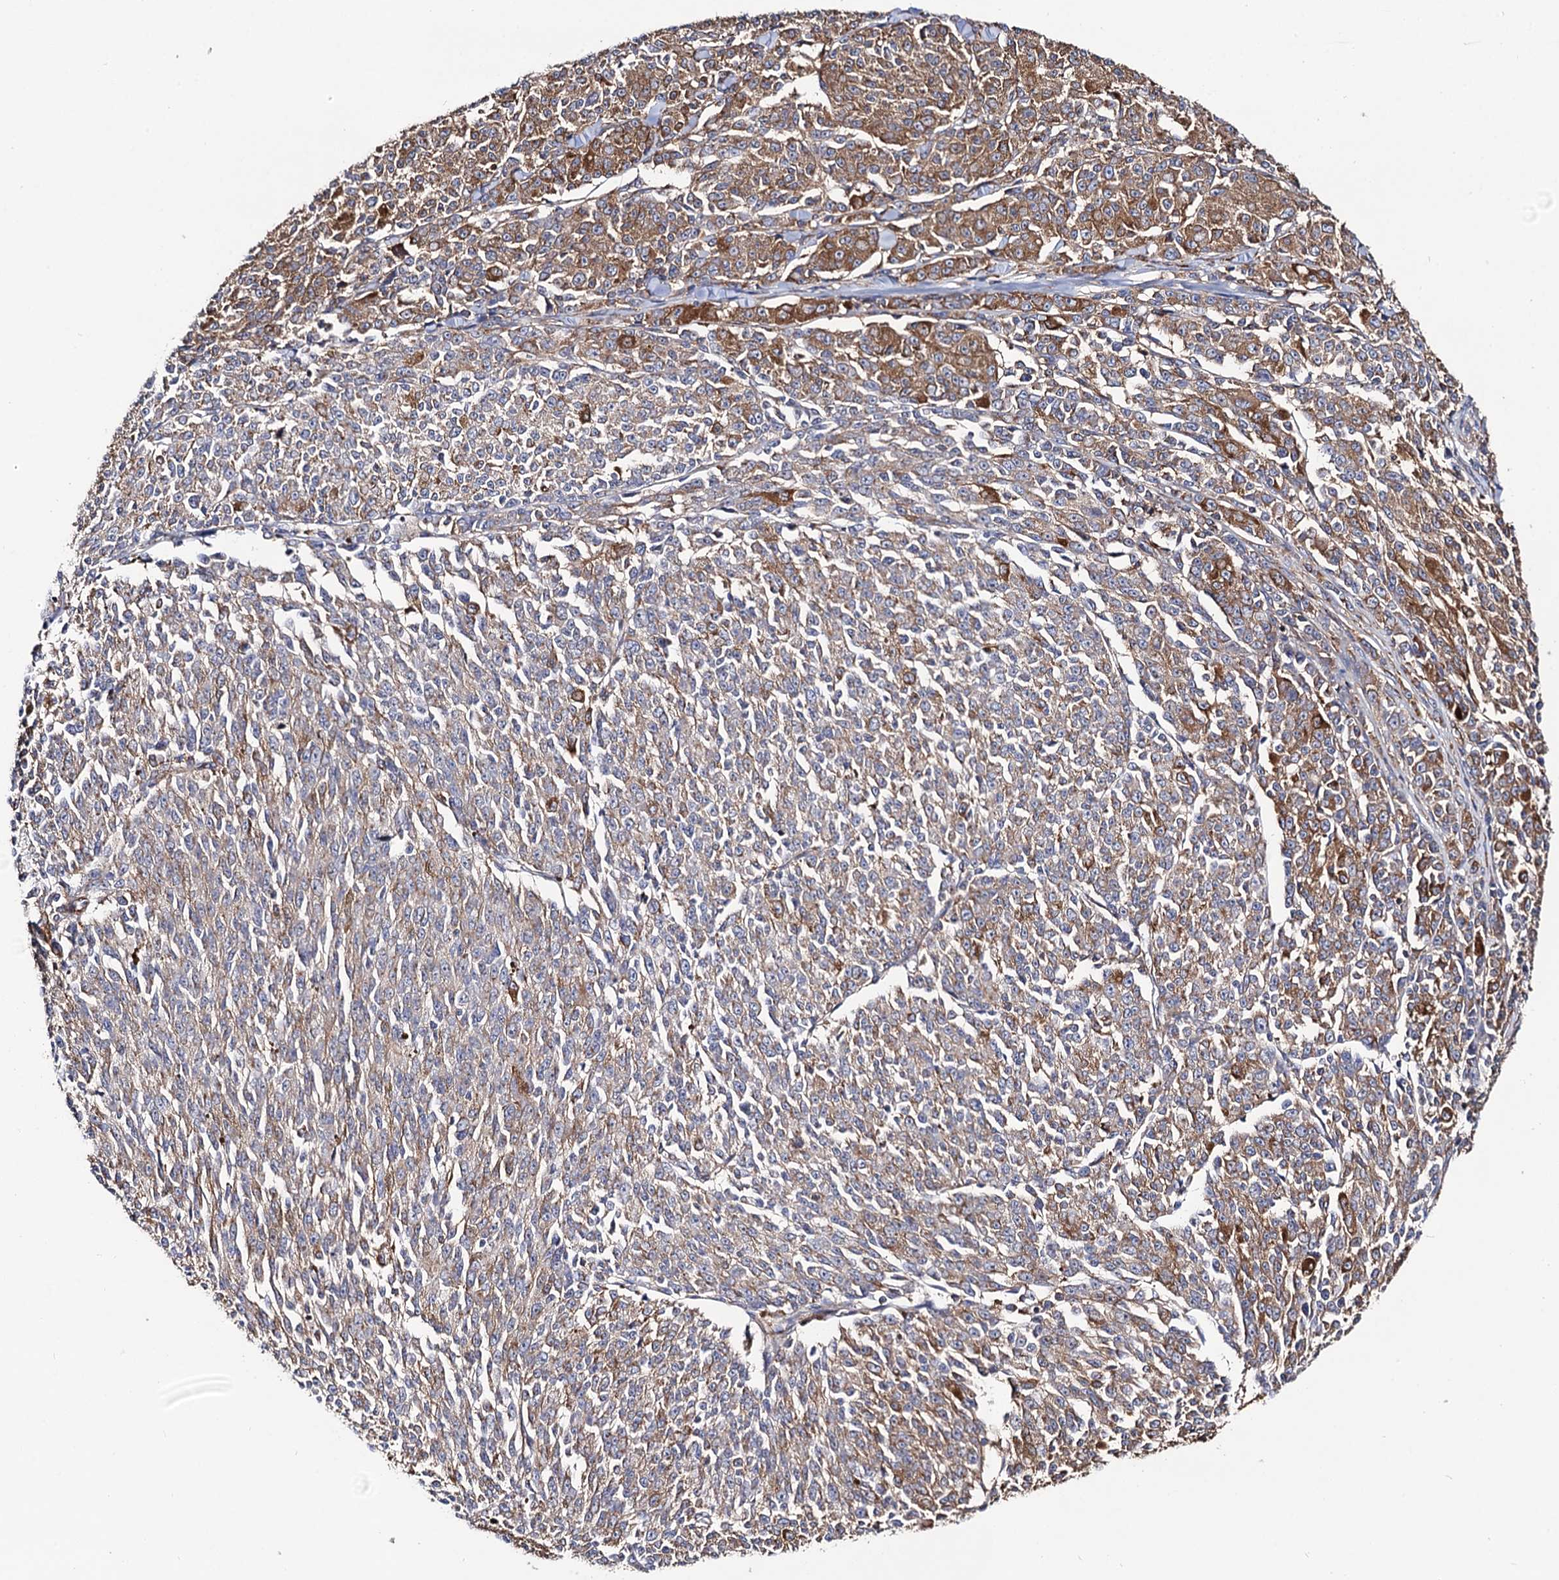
{"staining": {"intensity": "moderate", "quantity": "25%-75%", "location": "cytoplasmic/membranous"}, "tissue": "melanoma", "cell_type": "Tumor cells", "image_type": "cancer", "snomed": [{"axis": "morphology", "description": "Malignant melanoma, NOS"}, {"axis": "topography", "description": "Skin"}], "caption": "Immunohistochemistry (IHC) of malignant melanoma displays medium levels of moderate cytoplasmic/membranous staining in about 25%-75% of tumor cells.", "gene": "DYDC1", "patient": {"sex": "female", "age": 52}}